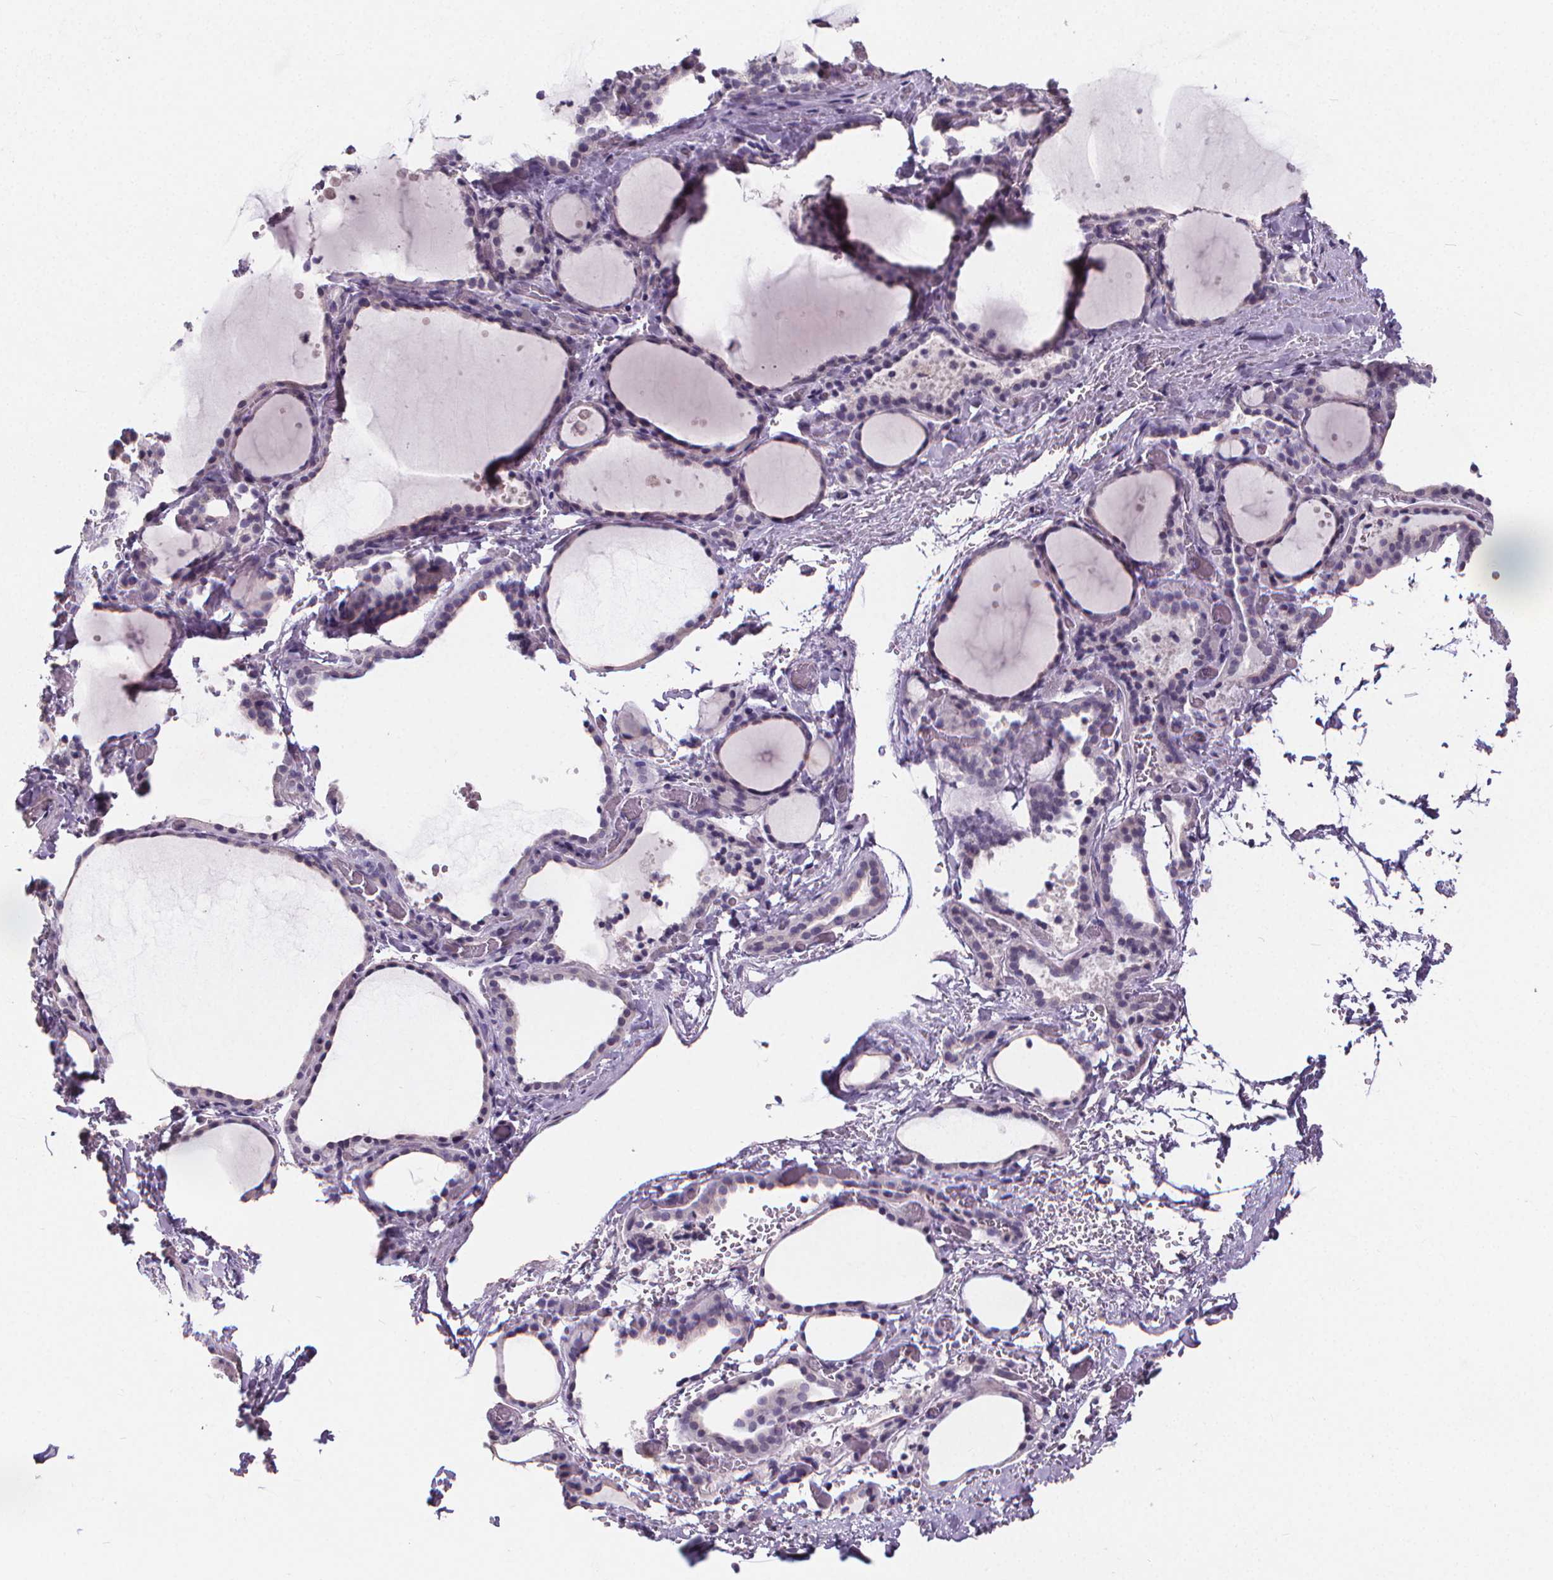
{"staining": {"intensity": "negative", "quantity": "none", "location": "none"}, "tissue": "thyroid gland", "cell_type": "Glandular cells", "image_type": "normal", "snomed": [{"axis": "morphology", "description": "Normal tissue, NOS"}, {"axis": "topography", "description": "Thyroid gland"}], "caption": "High power microscopy histopathology image of an immunohistochemistry histopathology image of unremarkable thyroid gland, revealing no significant expression in glandular cells.", "gene": "ATP6V1D", "patient": {"sex": "female", "age": 36}}